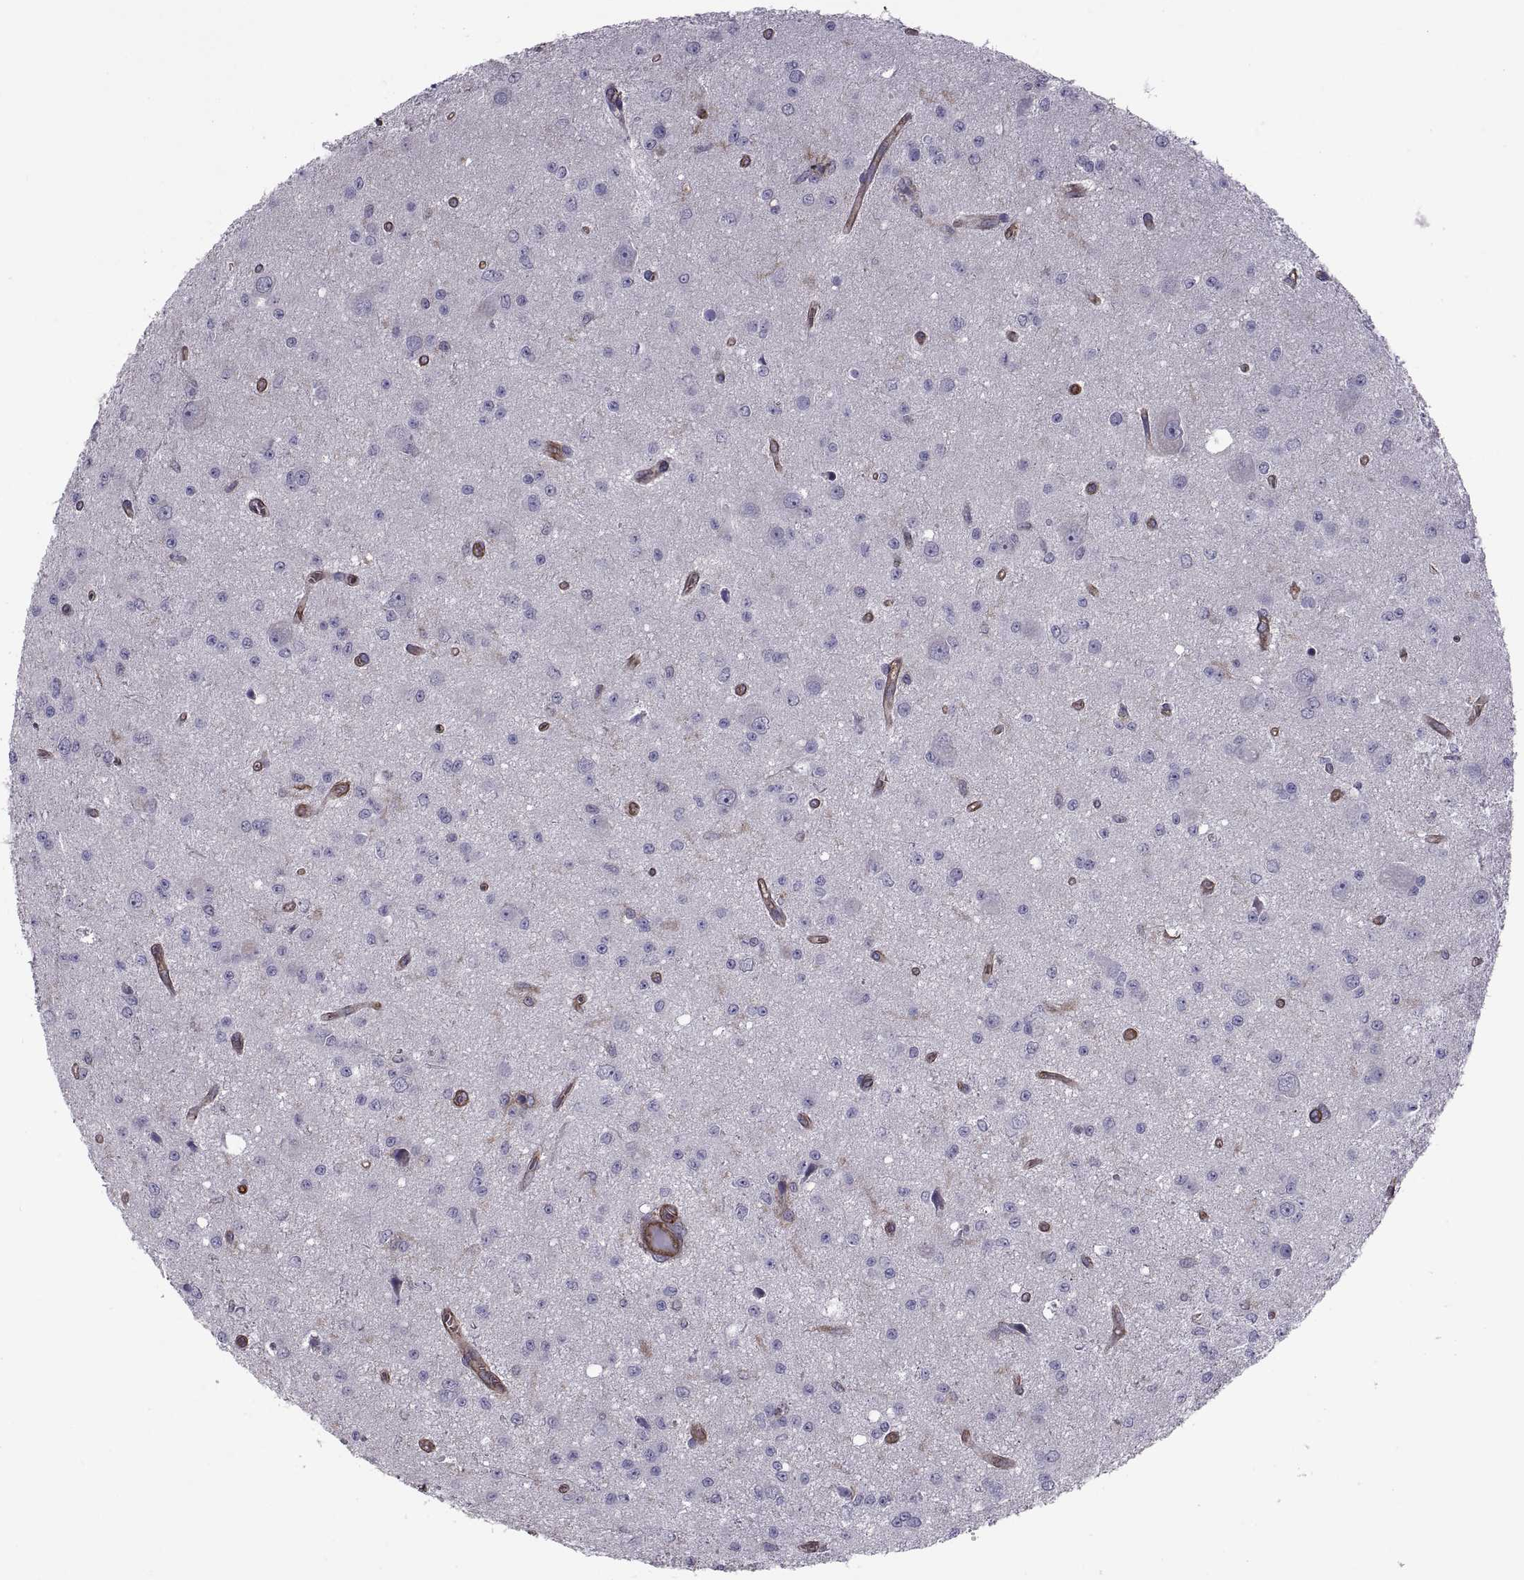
{"staining": {"intensity": "negative", "quantity": "none", "location": "none"}, "tissue": "glioma", "cell_type": "Tumor cells", "image_type": "cancer", "snomed": [{"axis": "morphology", "description": "Glioma, malignant, Low grade"}, {"axis": "topography", "description": "Brain"}], "caption": "The micrograph reveals no significant expression in tumor cells of glioma.", "gene": "MYH9", "patient": {"sex": "female", "age": 45}}